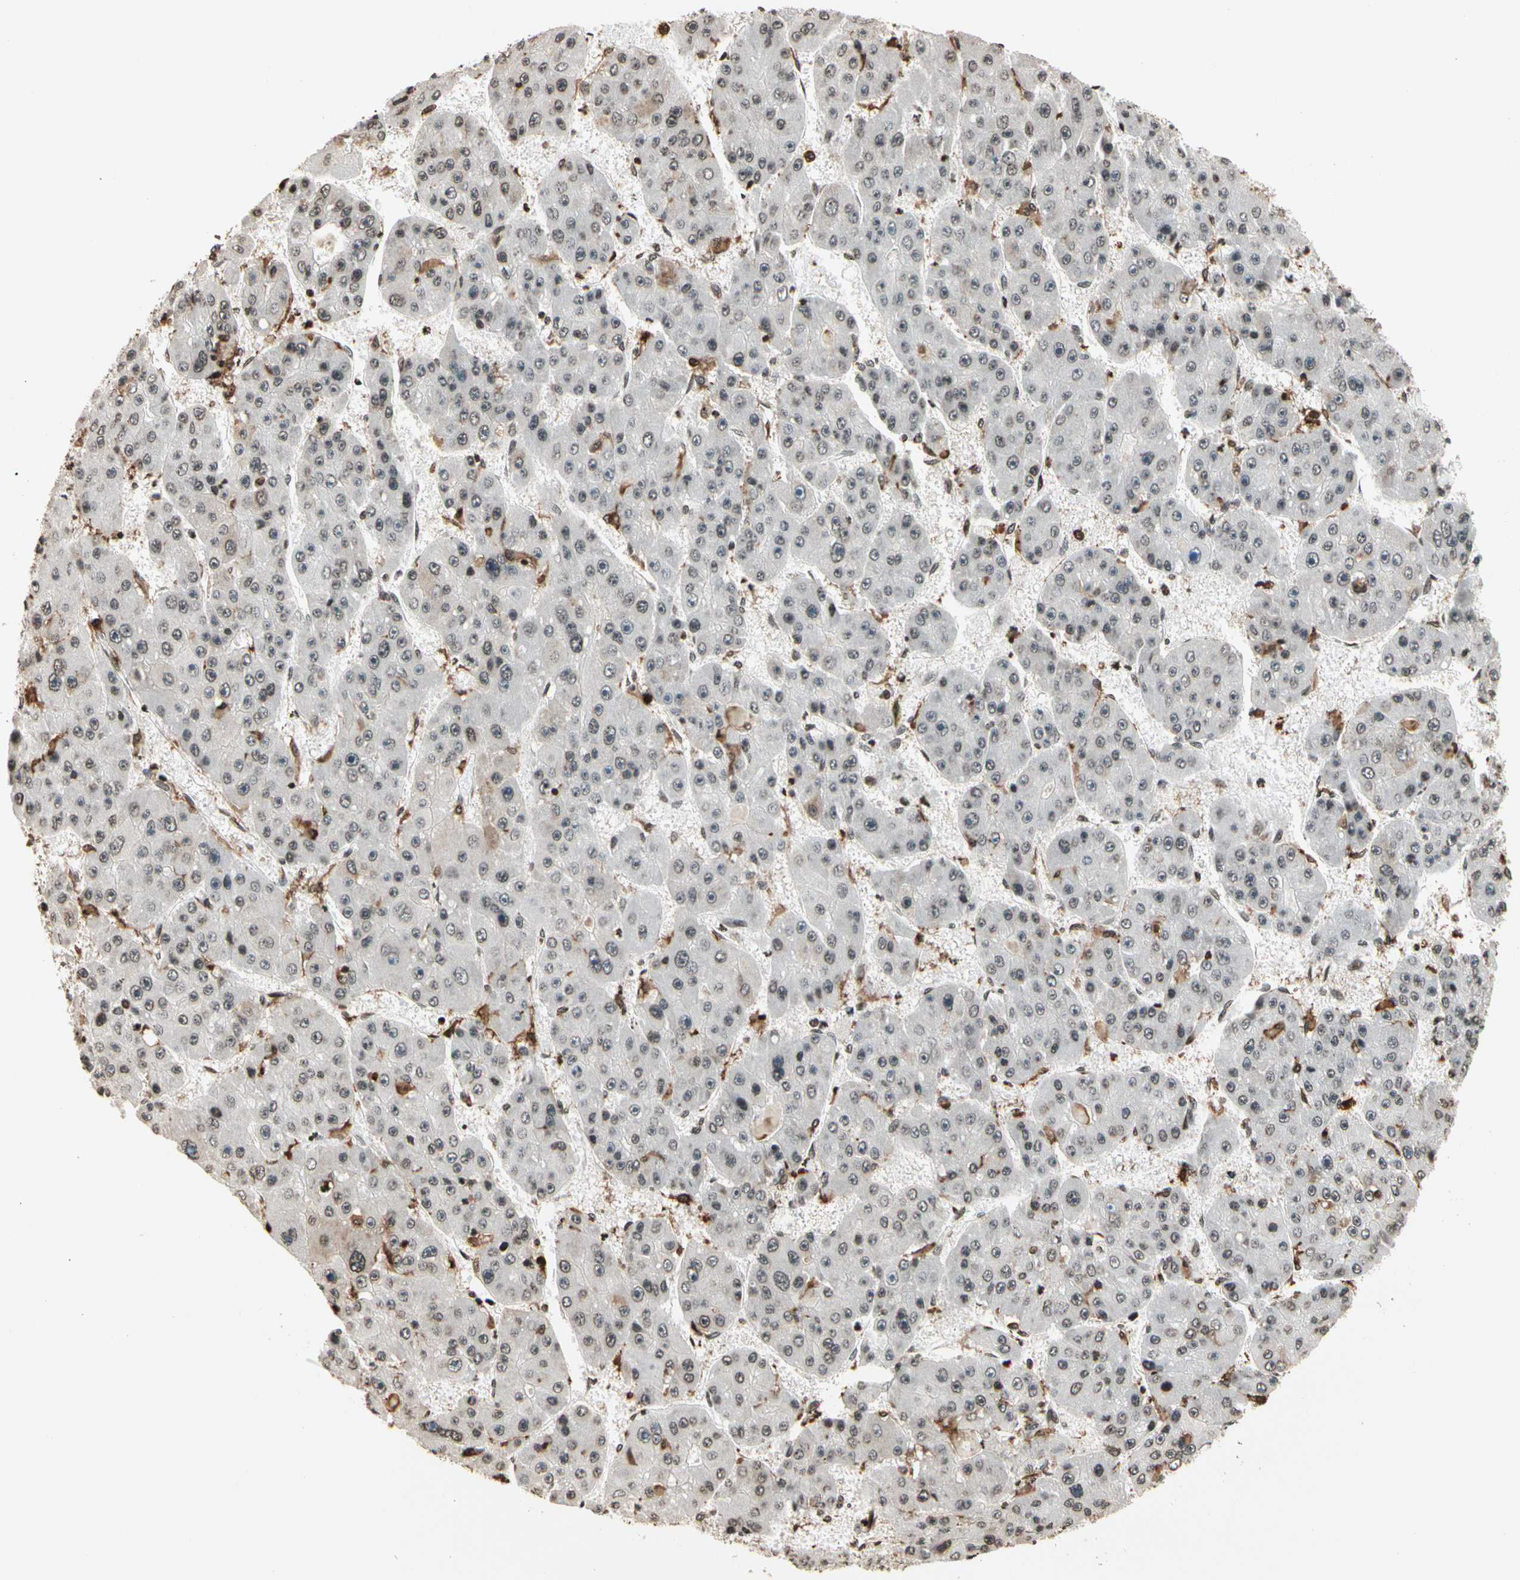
{"staining": {"intensity": "weak", "quantity": "25%-75%", "location": "cytoplasmic/membranous,nuclear"}, "tissue": "liver cancer", "cell_type": "Tumor cells", "image_type": "cancer", "snomed": [{"axis": "morphology", "description": "Carcinoma, Hepatocellular, NOS"}, {"axis": "topography", "description": "Liver"}], "caption": "Brown immunohistochemical staining in hepatocellular carcinoma (liver) displays weak cytoplasmic/membranous and nuclear staining in about 25%-75% of tumor cells.", "gene": "FER", "patient": {"sex": "female", "age": 61}}